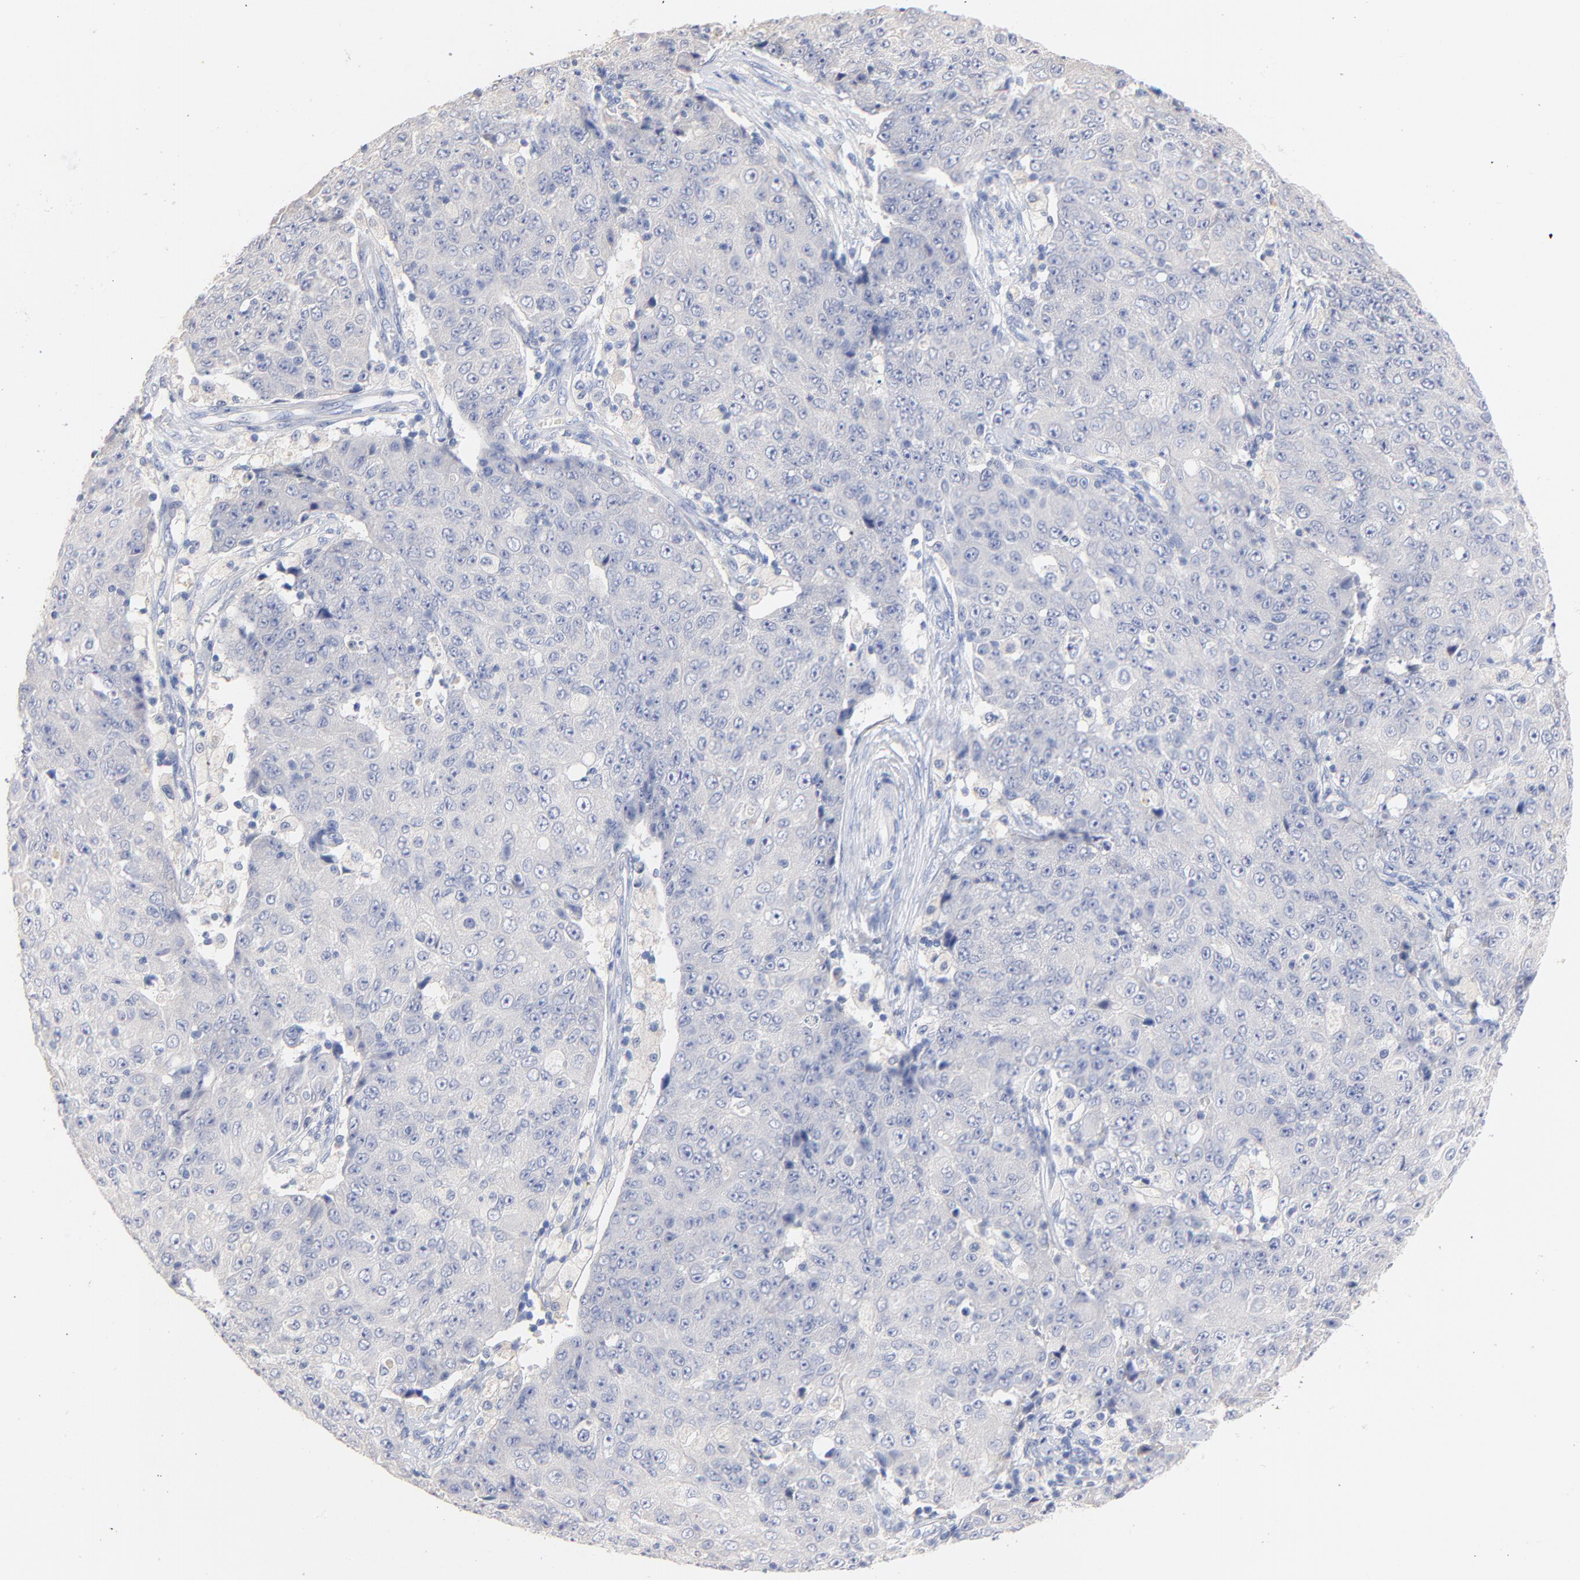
{"staining": {"intensity": "negative", "quantity": "none", "location": "none"}, "tissue": "ovarian cancer", "cell_type": "Tumor cells", "image_type": "cancer", "snomed": [{"axis": "morphology", "description": "Carcinoma, endometroid"}, {"axis": "topography", "description": "Ovary"}], "caption": "This is an immunohistochemistry micrograph of human ovarian cancer. There is no expression in tumor cells.", "gene": "CPS1", "patient": {"sex": "female", "age": 42}}